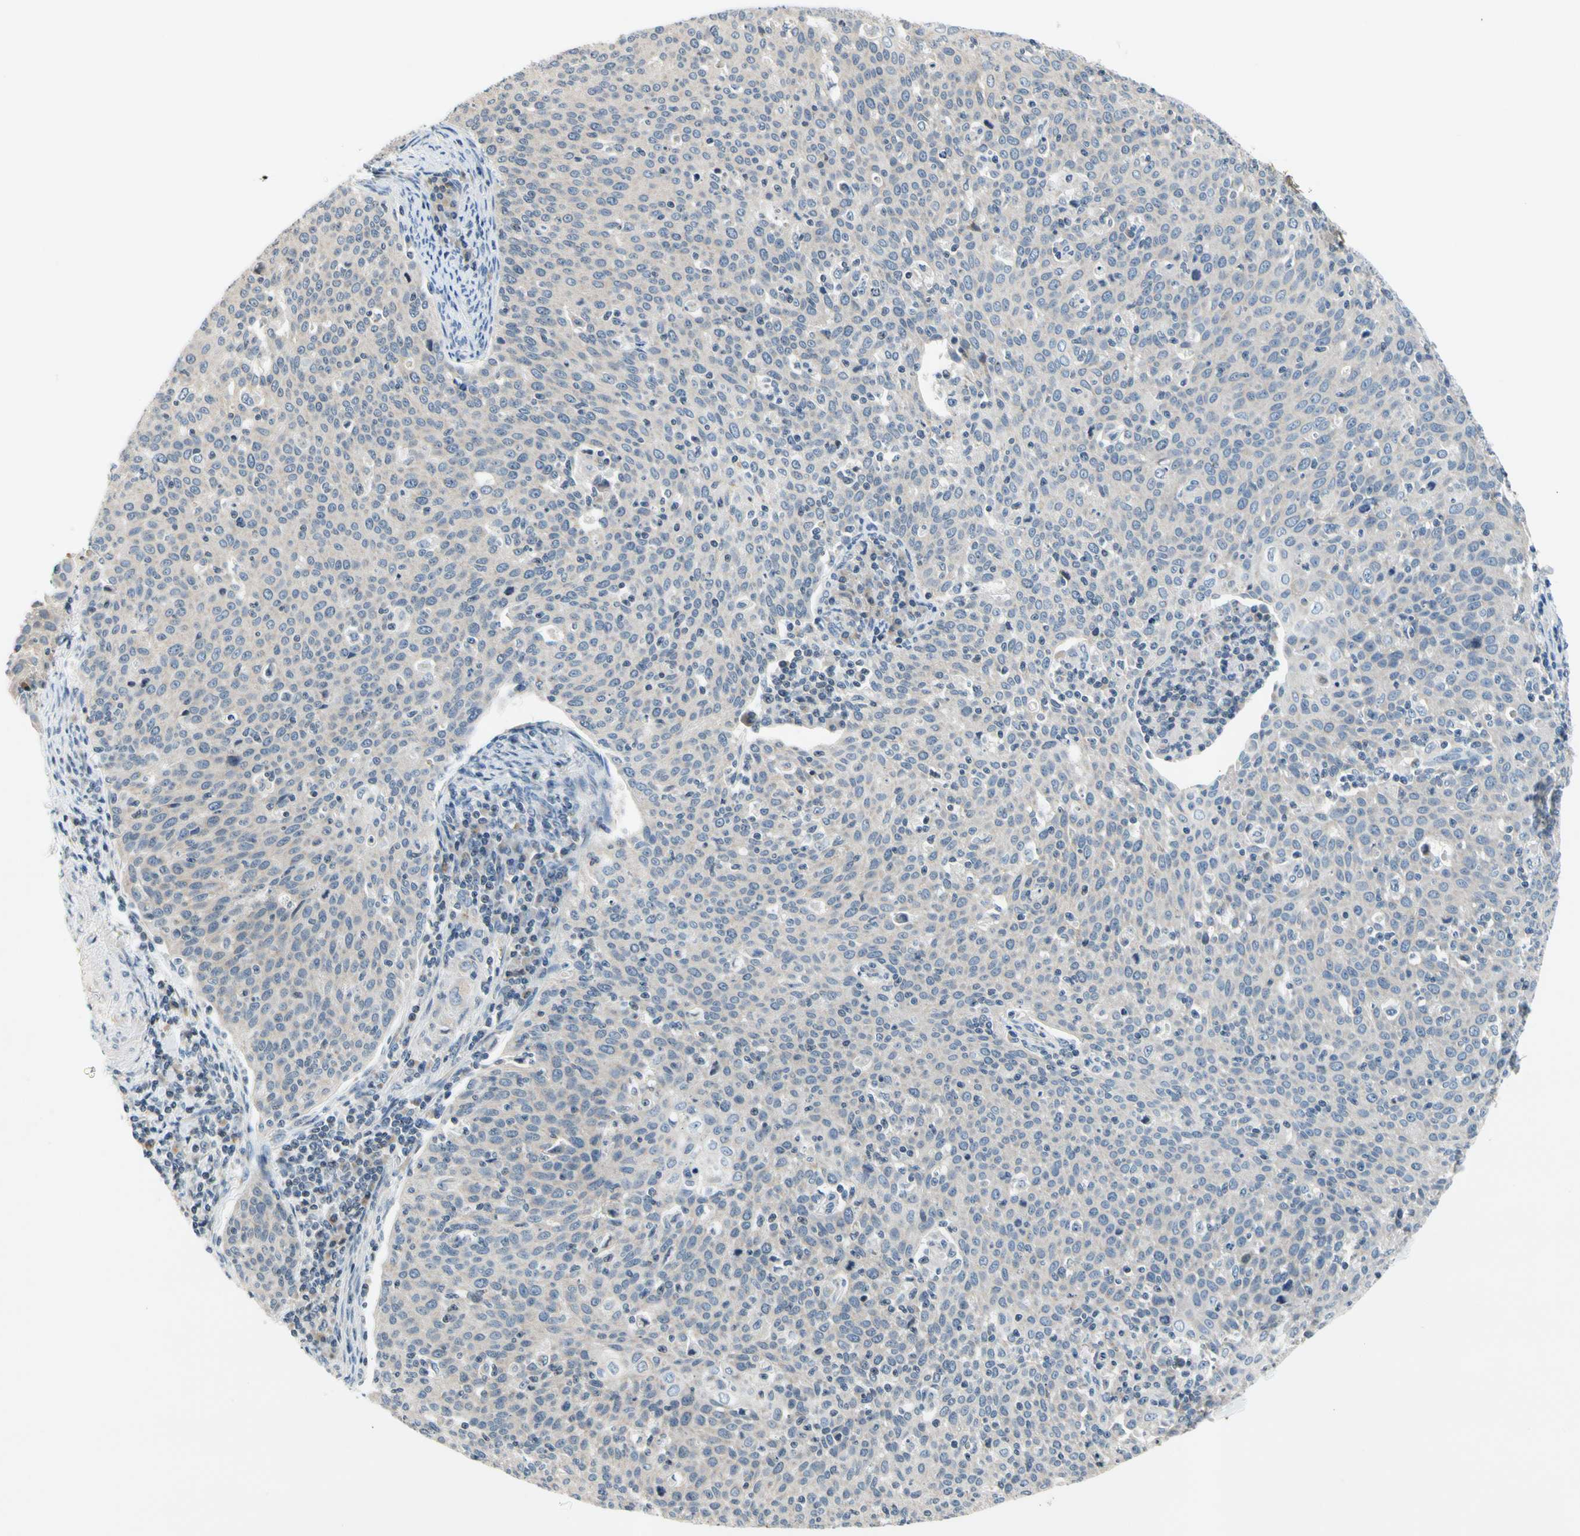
{"staining": {"intensity": "negative", "quantity": "none", "location": "none"}, "tissue": "cervical cancer", "cell_type": "Tumor cells", "image_type": "cancer", "snomed": [{"axis": "morphology", "description": "Squamous cell carcinoma, NOS"}, {"axis": "topography", "description": "Cervix"}], "caption": "IHC photomicrograph of cervical cancer (squamous cell carcinoma) stained for a protein (brown), which exhibits no staining in tumor cells.", "gene": "SOX30", "patient": {"sex": "female", "age": 38}}